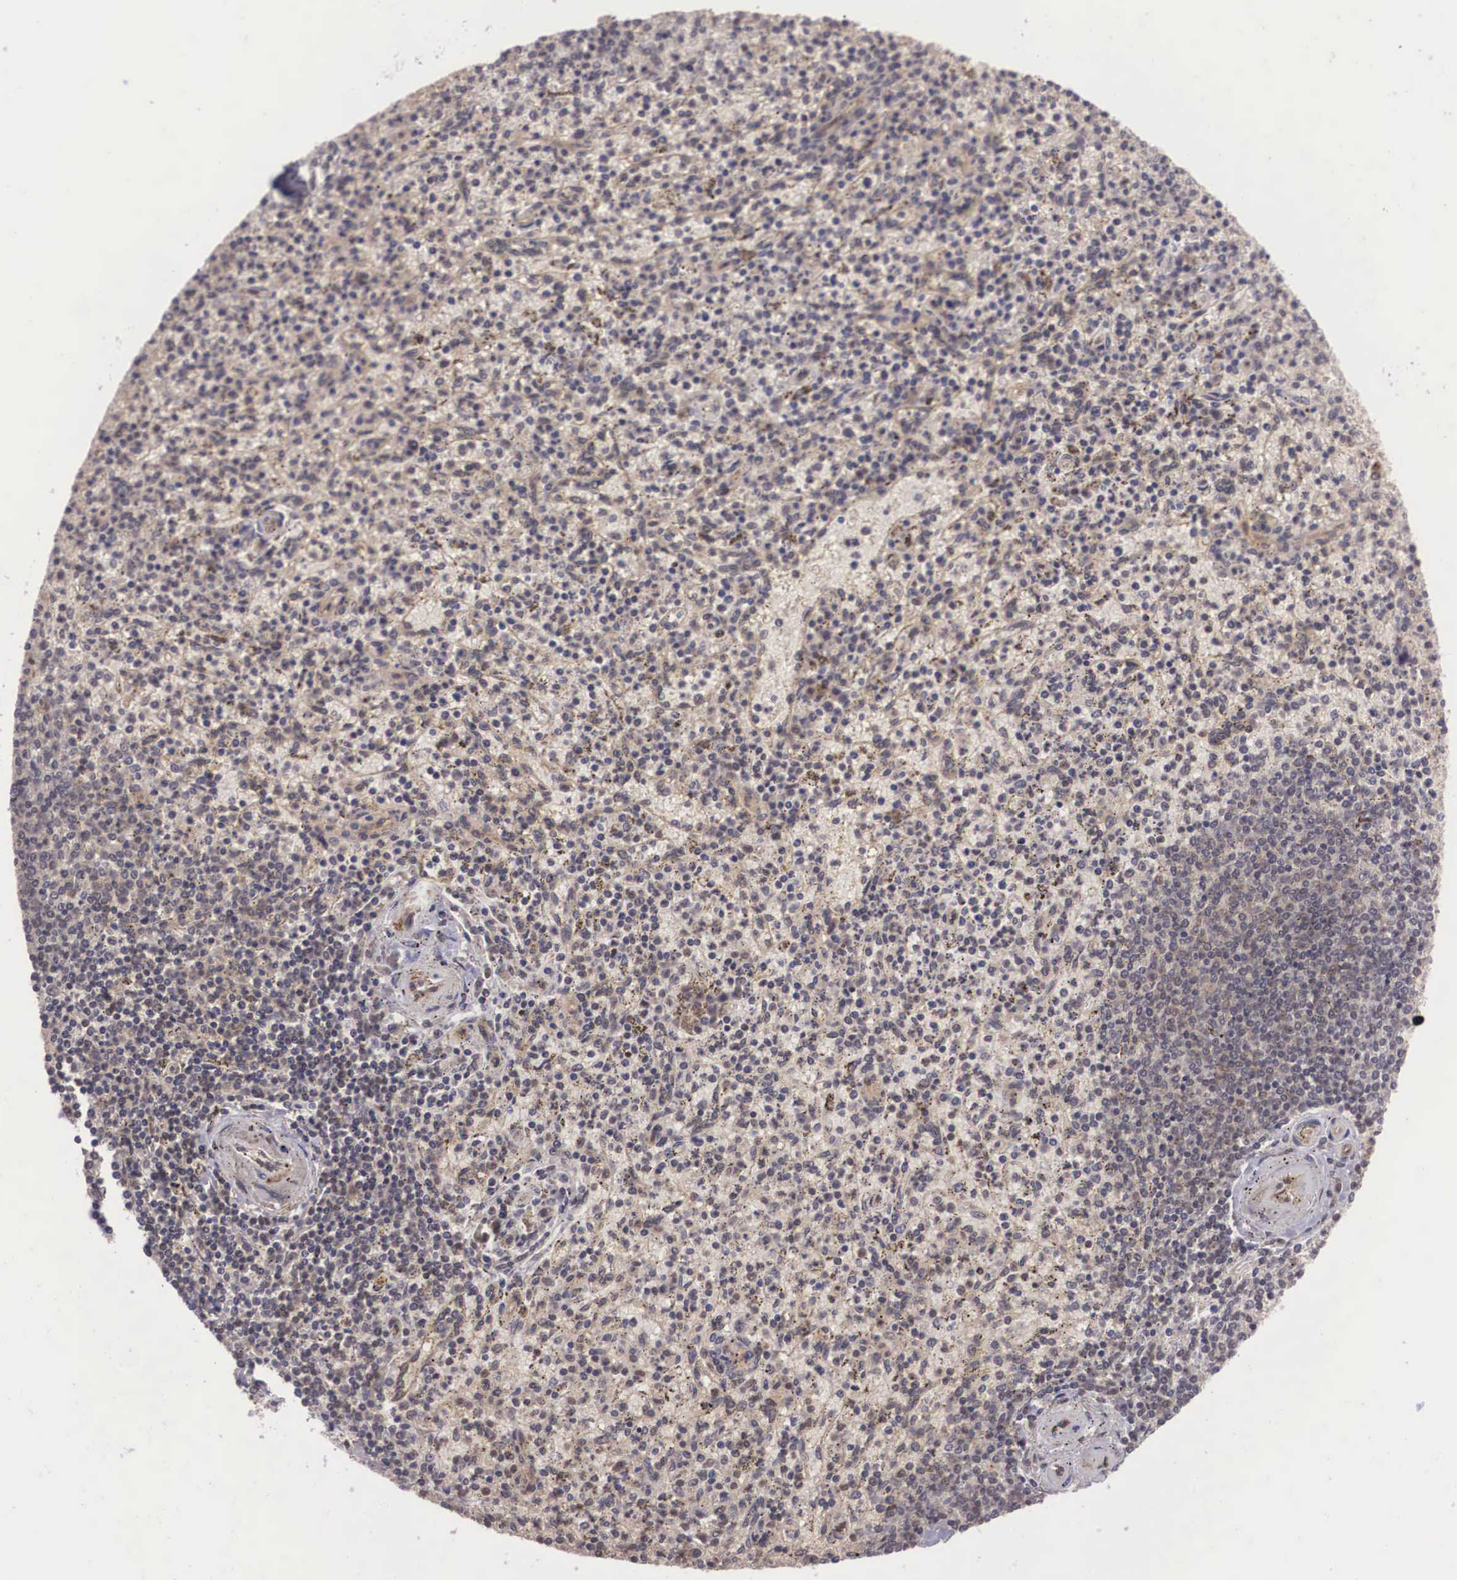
{"staining": {"intensity": "weak", "quantity": ">75%", "location": "cytoplasmic/membranous"}, "tissue": "spleen", "cell_type": "Cells in red pulp", "image_type": "normal", "snomed": [{"axis": "morphology", "description": "Normal tissue, NOS"}, {"axis": "topography", "description": "Spleen"}], "caption": "High-magnification brightfield microscopy of unremarkable spleen stained with DAB (3,3'-diaminobenzidine) (brown) and counterstained with hematoxylin (blue). cells in red pulp exhibit weak cytoplasmic/membranous positivity is identified in about>75% of cells.", "gene": "VASH1", "patient": {"sex": "male", "age": 72}}